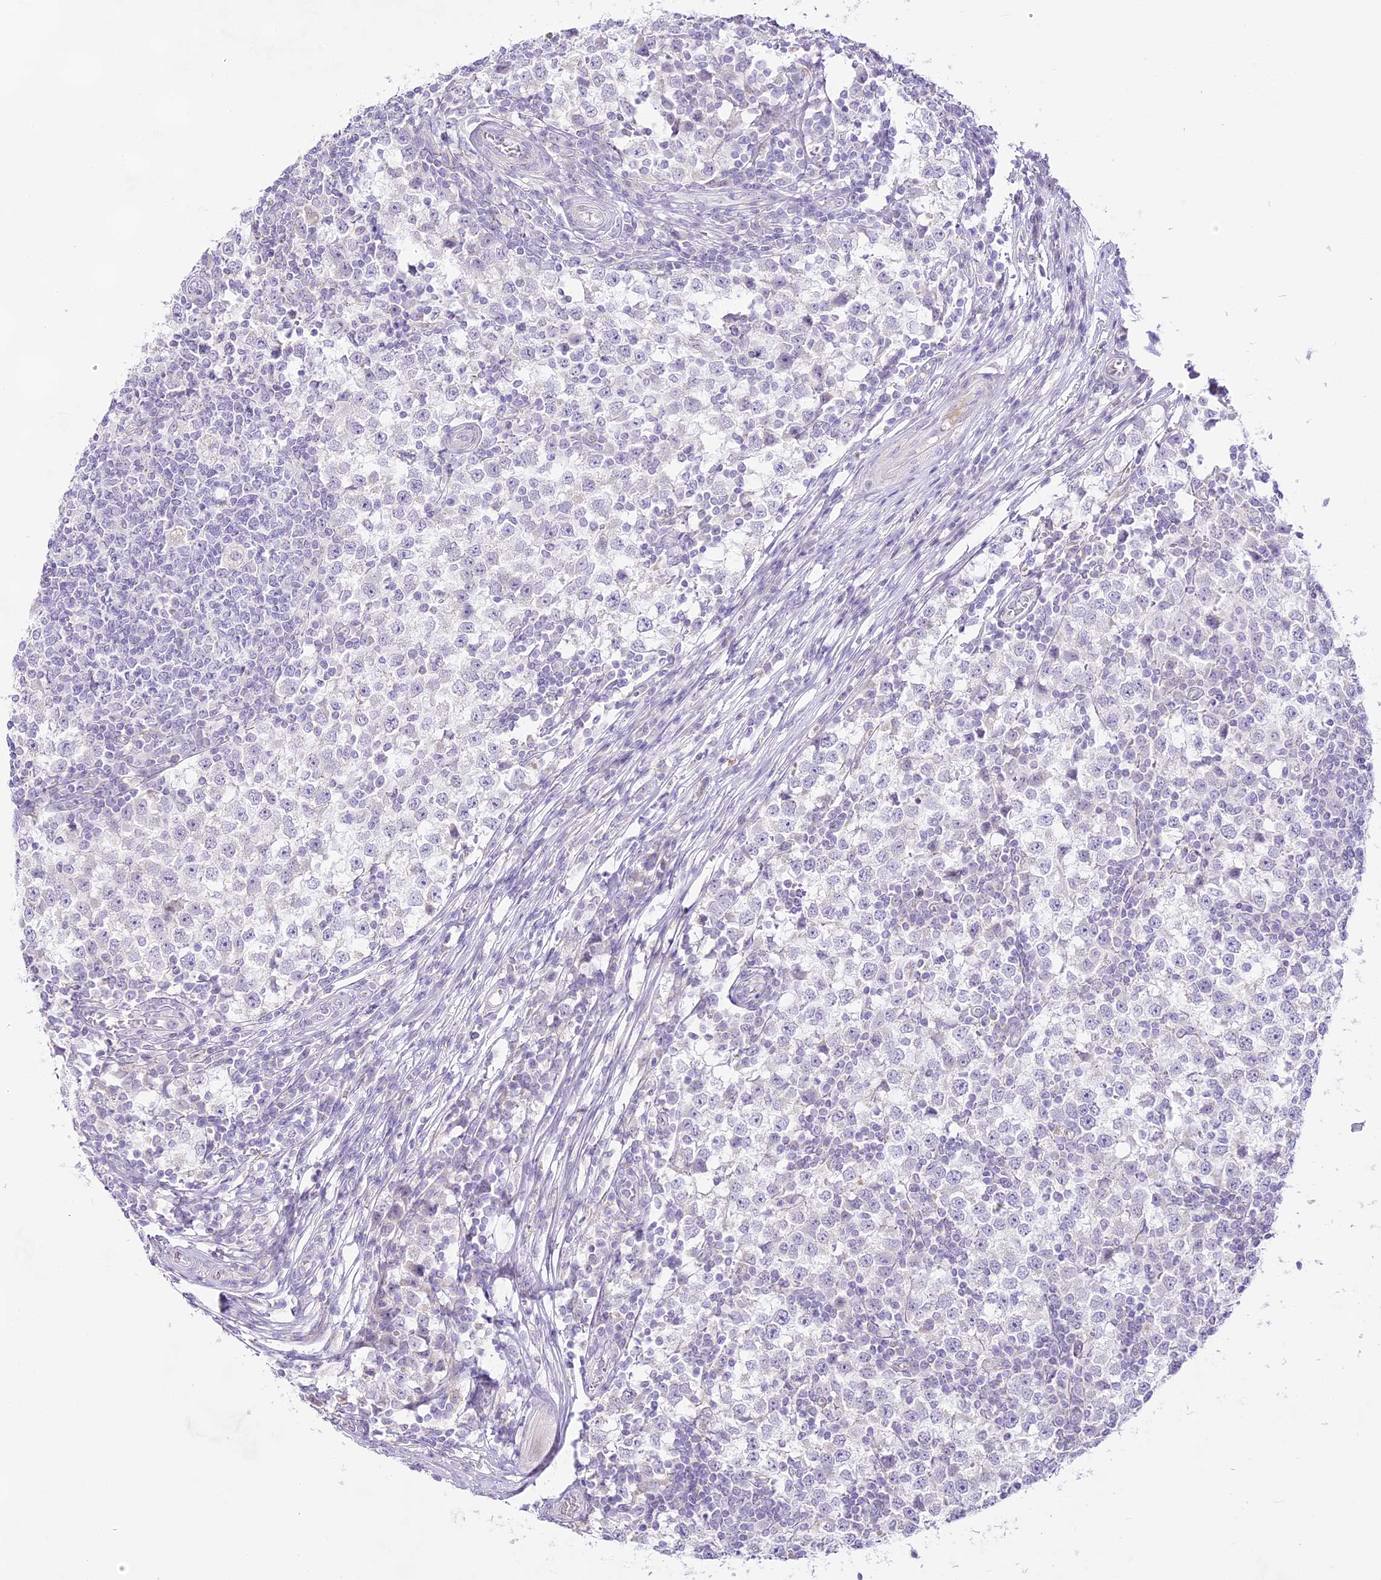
{"staining": {"intensity": "negative", "quantity": "none", "location": "none"}, "tissue": "testis cancer", "cell_type": "Tumor cells", "image_type": "cancer", "snomed": [{"axis": "morphology", "description": "Seminoma, NOS"}, {"axis": "topography", "description": "Testis"}], "caption": "A high-resolution histopathology image shows IHC staining of testis seminoma, which reveals no significant positivity in tumor cells.", "gene": "CCDC30", "patient": {"sex": "male", "age": 65}}